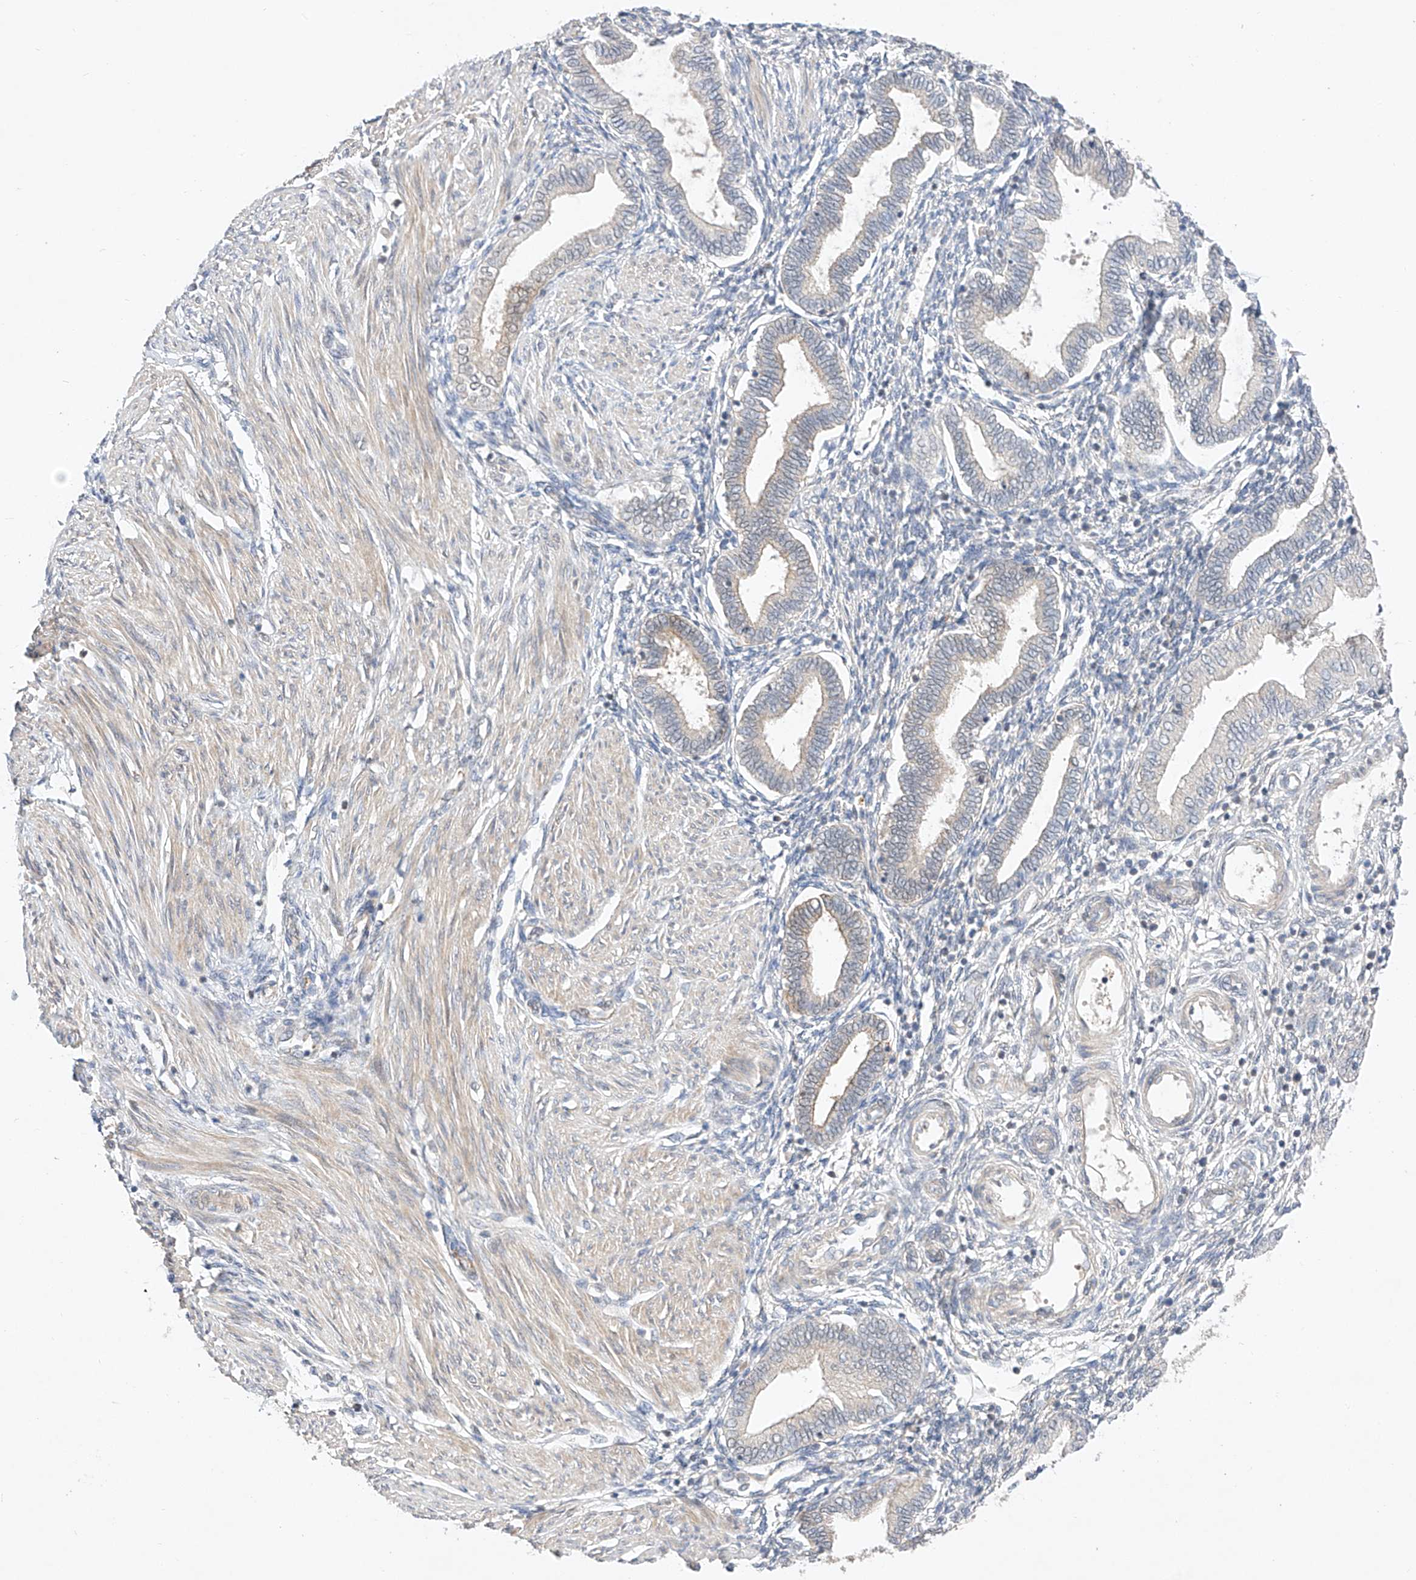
{"staining": {"intensity": "negative", "quantity": "none", "location": "none"}, "tissue": "endometrium", "cell_type": "Cells in endometrial stroma", "image_type": "normal", "snomed": [{"axis": "morphology", "description": "Normal tissue, NOS"}, {"axis": "topography", "description": "Endometrium"}], "caption": "Cells in endometrial stroma are negative for brown protein staining in normal endometrium. (DAB (3,3'-diaminobenzidine) immunohistochemistry visualized using brightfield microscopy, high magnification).", "gene": "ZNF124", "patient": {"sex": "female", "age": 53}}